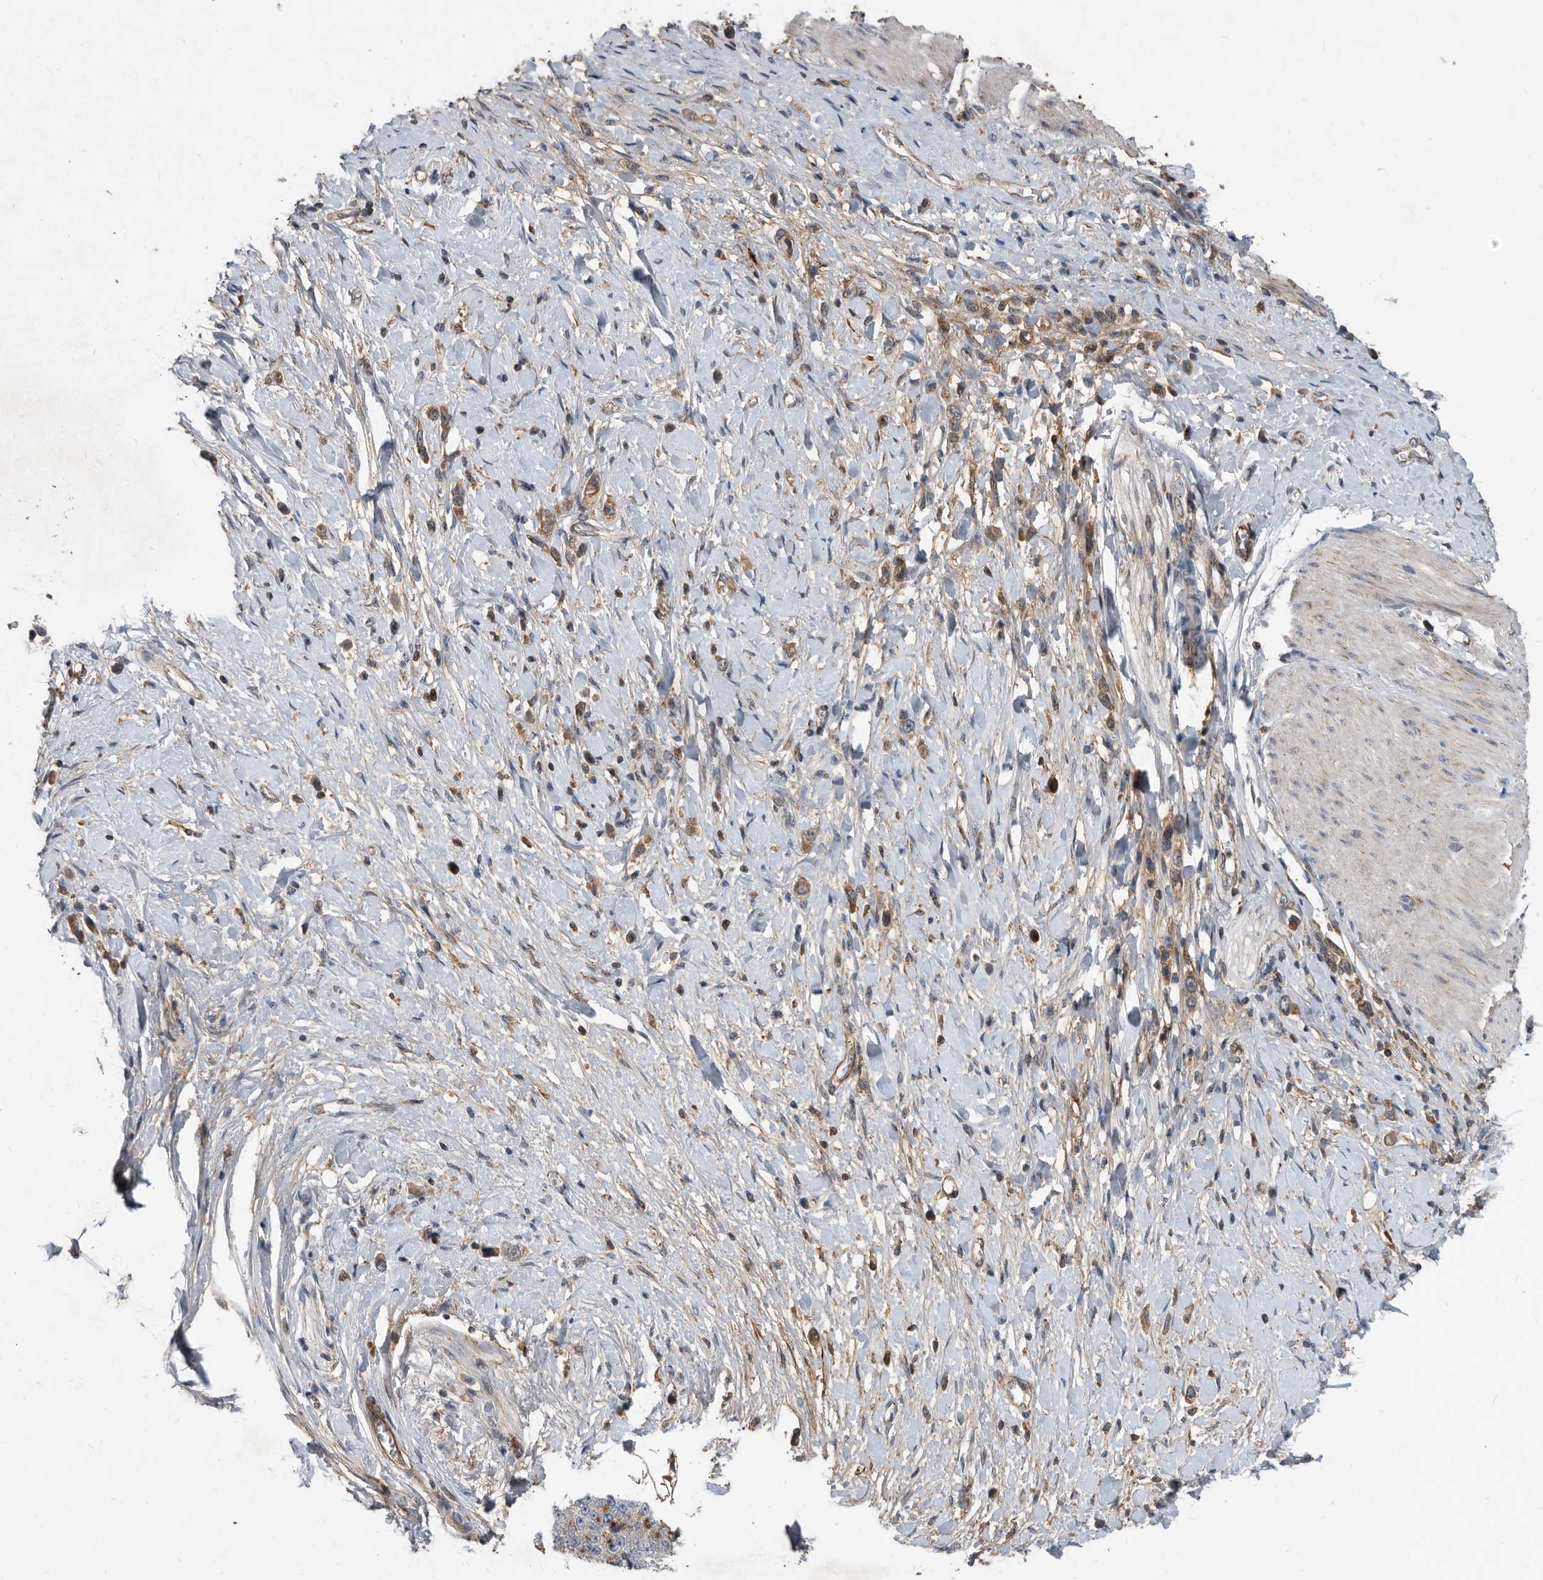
{"staining": {"intensity": "moderate", "quantity": ">75%", "location": "cytoplasmic/membranous"}, "tissue": "stomach cancer", "cell_type": "Tumor cells", "image_type": "cancer", "snomed": [{"axis": "morphology", "description": "Adenocarcinoma, NOS"}, {"axis": "topography", "description": "Stomach"}], "caption": "Stomach cancer (adenocarcinoma) was stained to show a protein in brown. There is medium levels of moderate cytoplasmic/membranous expression in about >75% of tumor cells.", "gene": "PI15", "patient": {"sex": "female", "age": 65}}